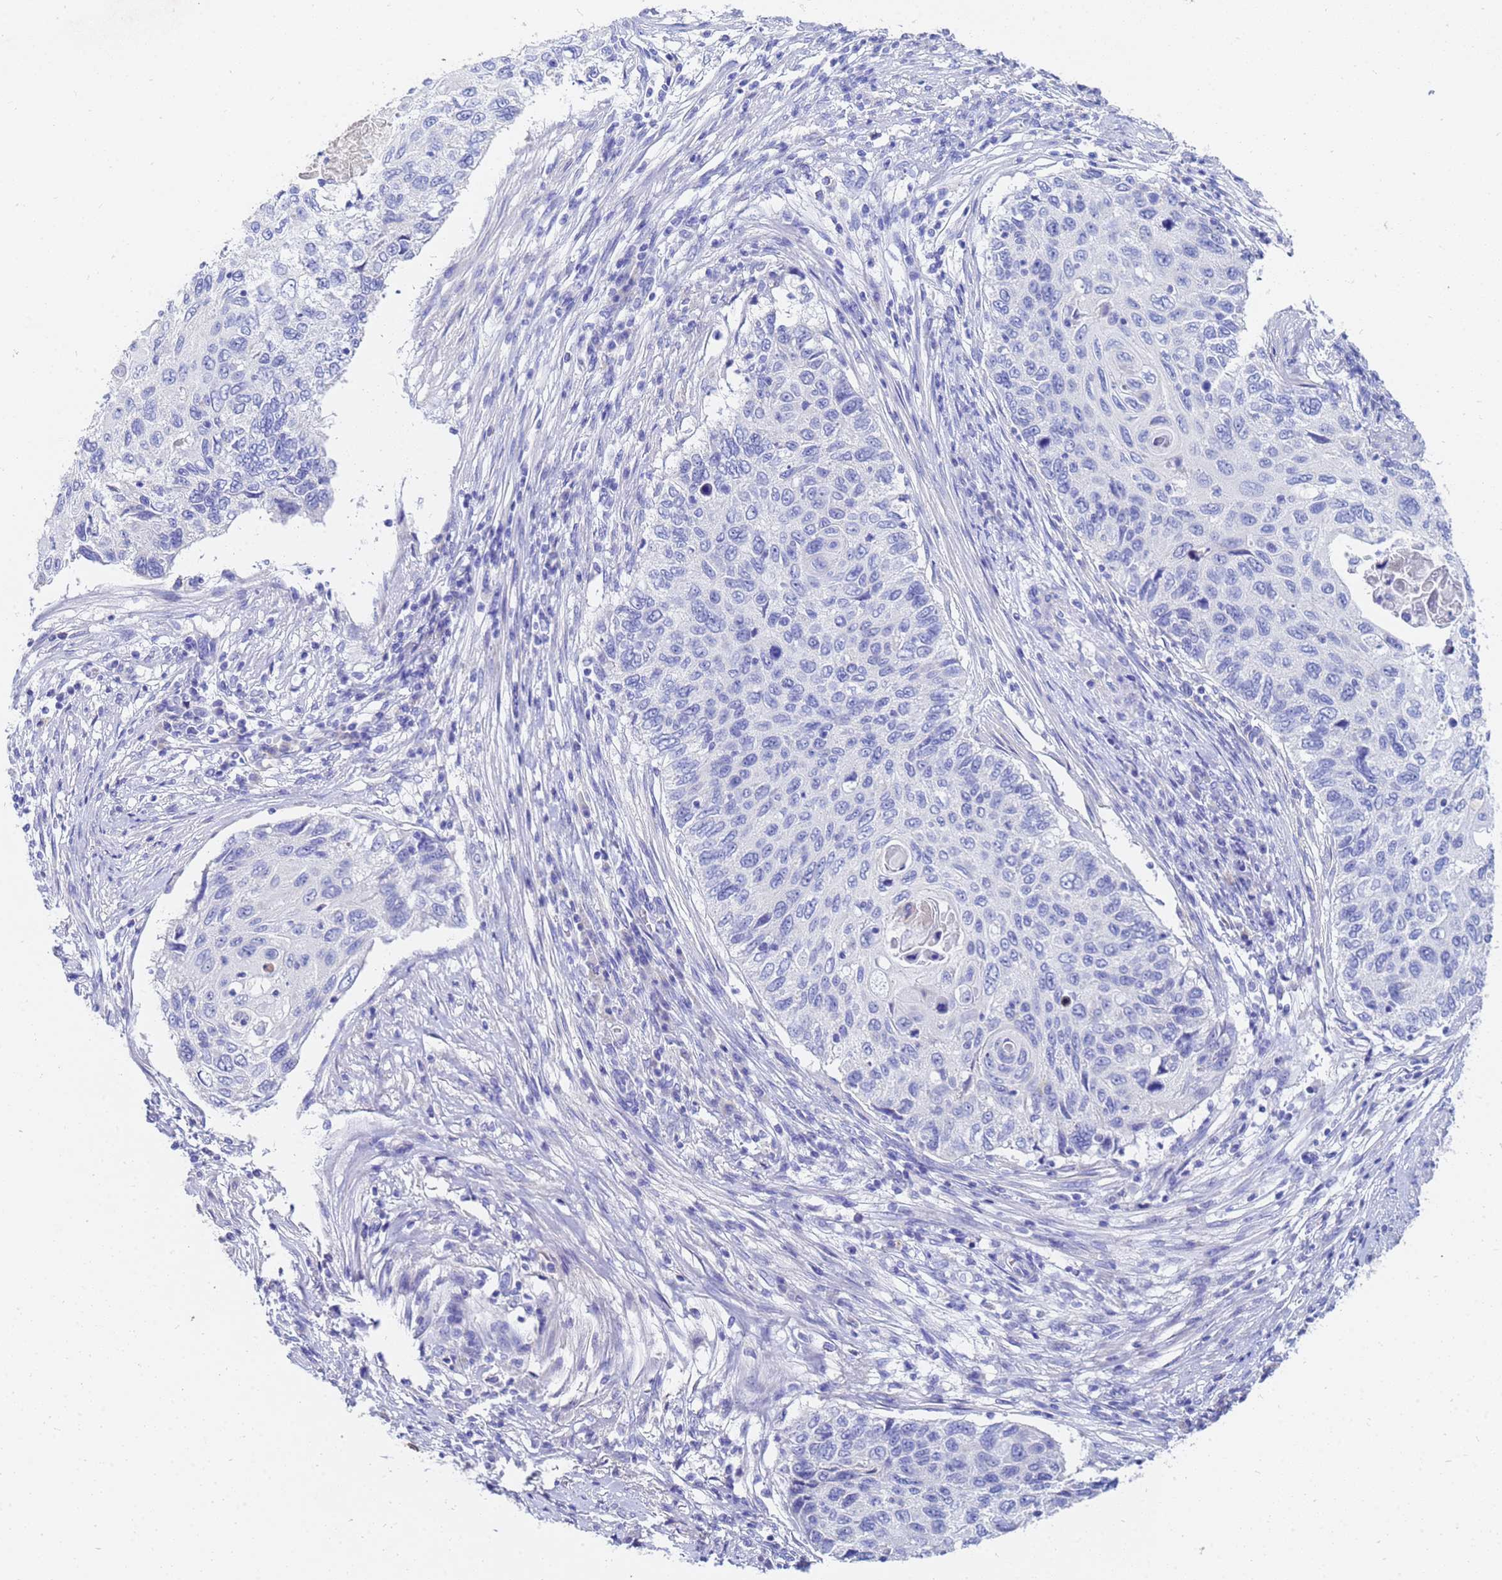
{"staining": {"intensity": "negative", "quantity": "none", "location": "none"}, "tissue": "cervical cancer", "cell_type": "Tumor cells", "image_type": "cancer", "snomed": [{"axis": "morphology", "description": "Squamous cell carcinoma, NOS"}, {"axis": "topography", "description": "Cervix"}], "caption": "A high-resolution image shows immunohistochemistry staining of squamous cell carcinoma (cervical), which exhibits no significant staining in tumor cells. (Stains: DAB (3,3'-diaminobenzidine) immunohistochemistry with hematoxylin counter stain, Microscopy: brightfield microscopy at high magnification).", "gene": "C2orf72", "patient": {"sex": "female", "age": 70}}